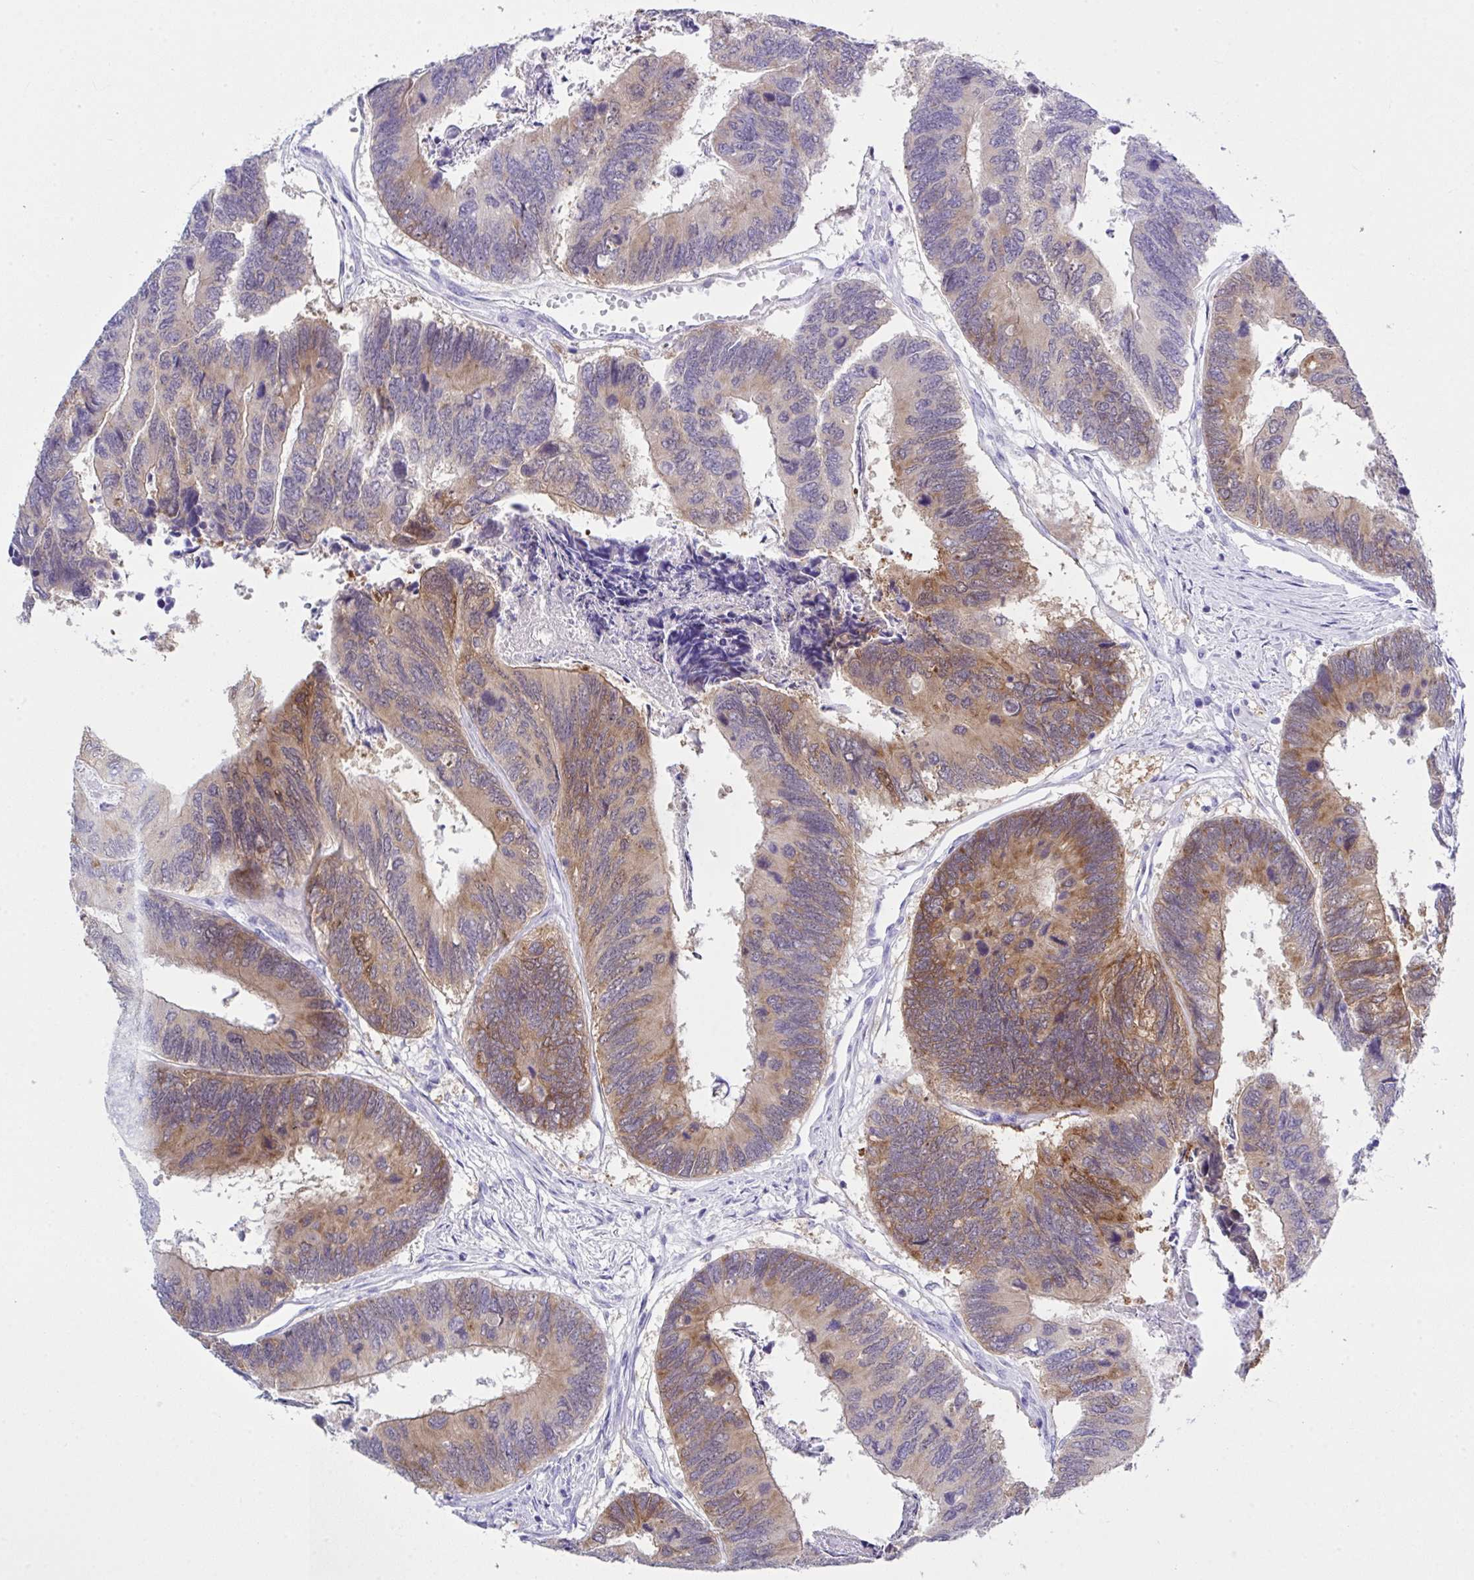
{"staining": {"intensity": "moderate", "quantity": "25%-75%", "location": "cytoplasmic/membranous"}, "tissue": "colorectal cancer", "cell_type": "Tumor cells", "image_type": "cancer", "snomed": [{"axis": "morphology", "description": "Adenocarcinoma, NOS"}, {"axis": "topography", "description": "Colon"}], "caption": "Brown immunohistochemical staining in human colorectal cancer exhibits moderate cytoplasmic/membranous staining in about 25%-75% of tumor cells.", "gene": "LGALS4", "patient": {"sex": "female", "age": 67}}